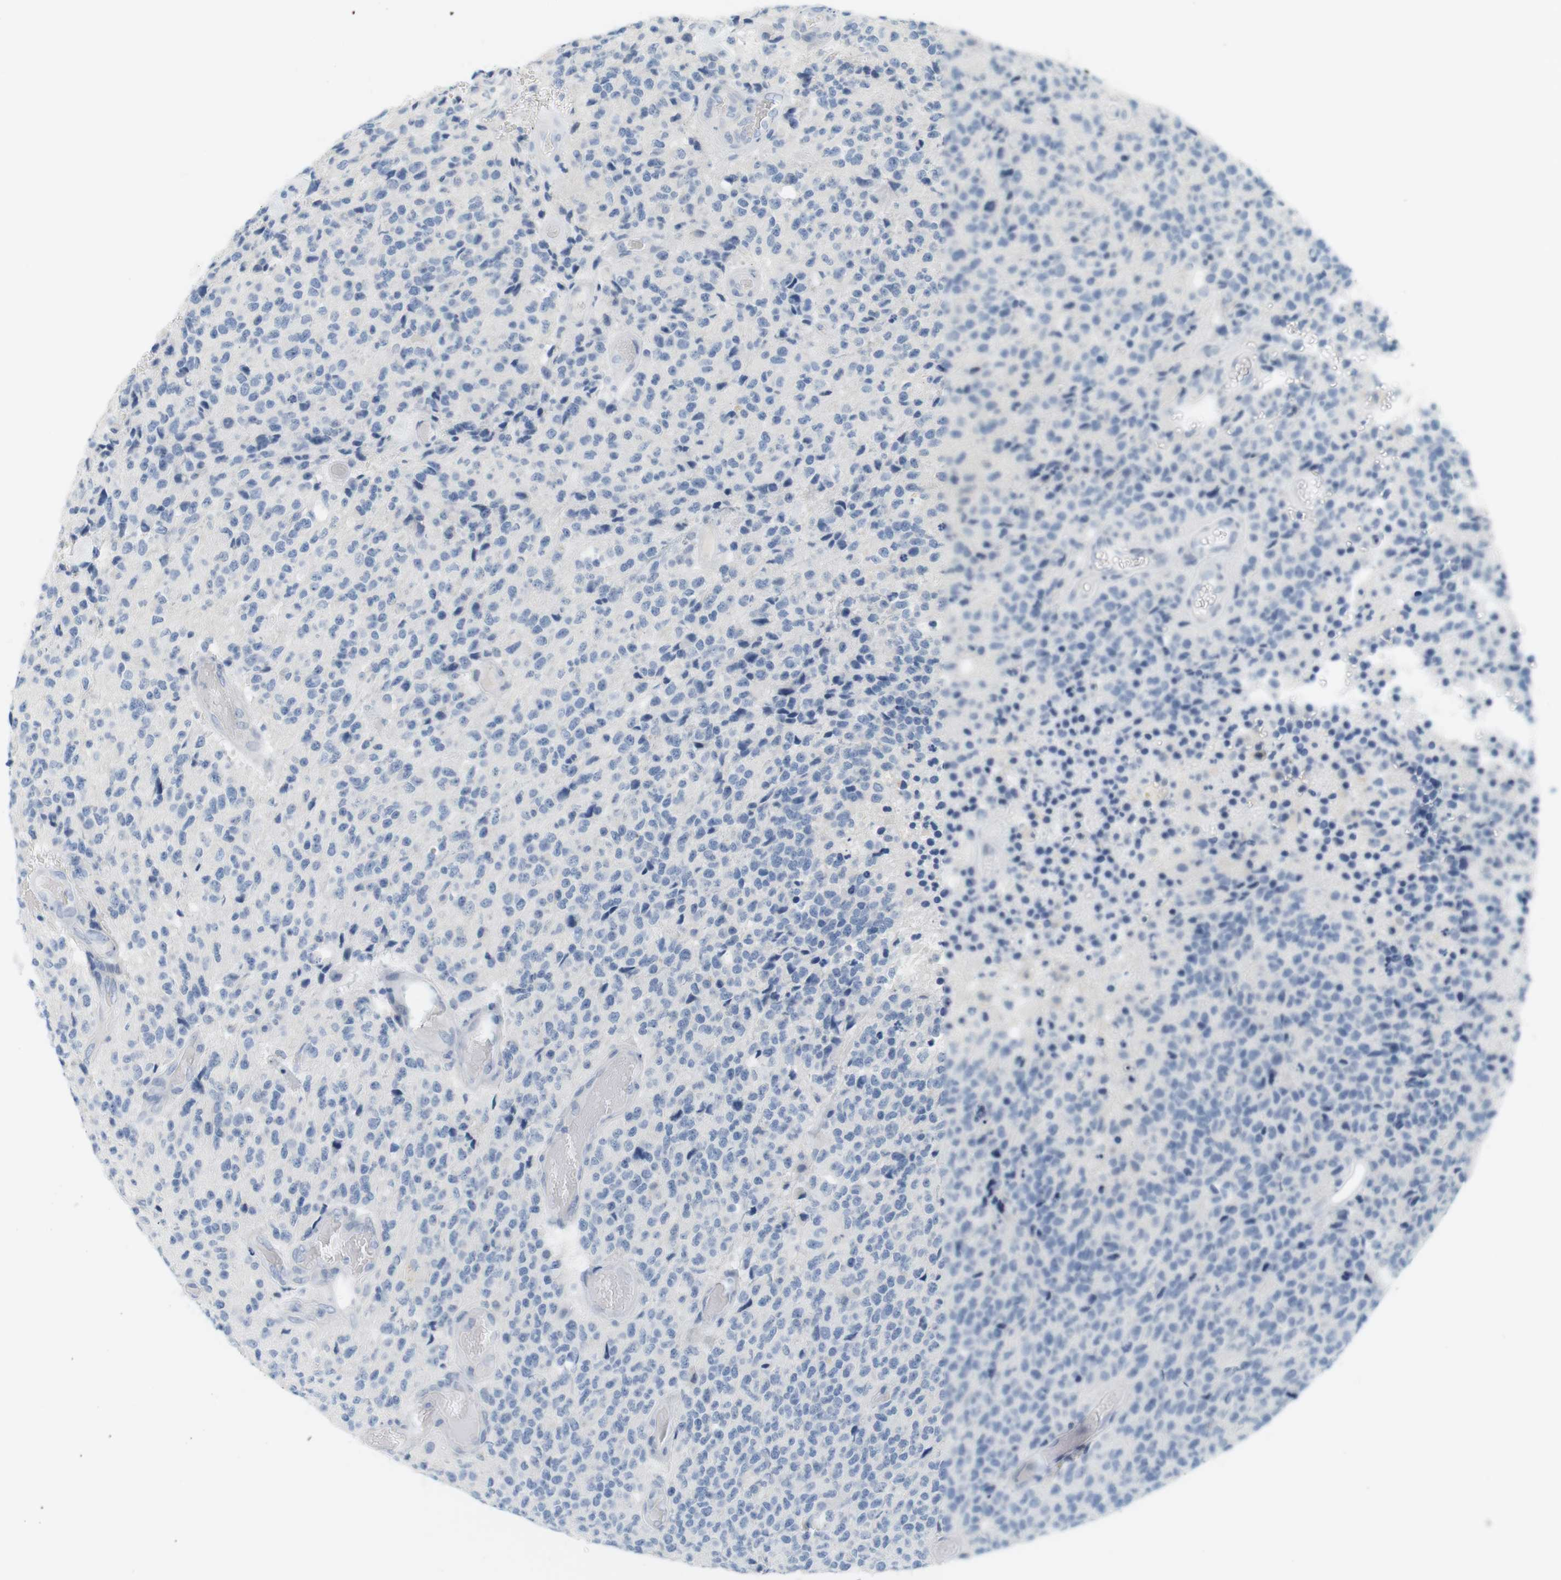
{"staining": {"intensity": "negative", "quantity": "none", "location": "none"}, "tissue": "glioma", "cell_type": "Tumor cells", "image_type": "cancer", "snomed": [{"axis": "morphology", "description": "Glioma, malignant, High grade"}, {"axis": "topography", "description": "pancreas cauda"}], "caption": "This micrograph is of malignant glioma (high-grade) stained with immunohistochemistry to label a protein in brown with the nuclei are counter-stained blue. There is no staining in tumor cells.", "gene": "CREB3L2", "patient": {"sex": "male", "age": 60}}